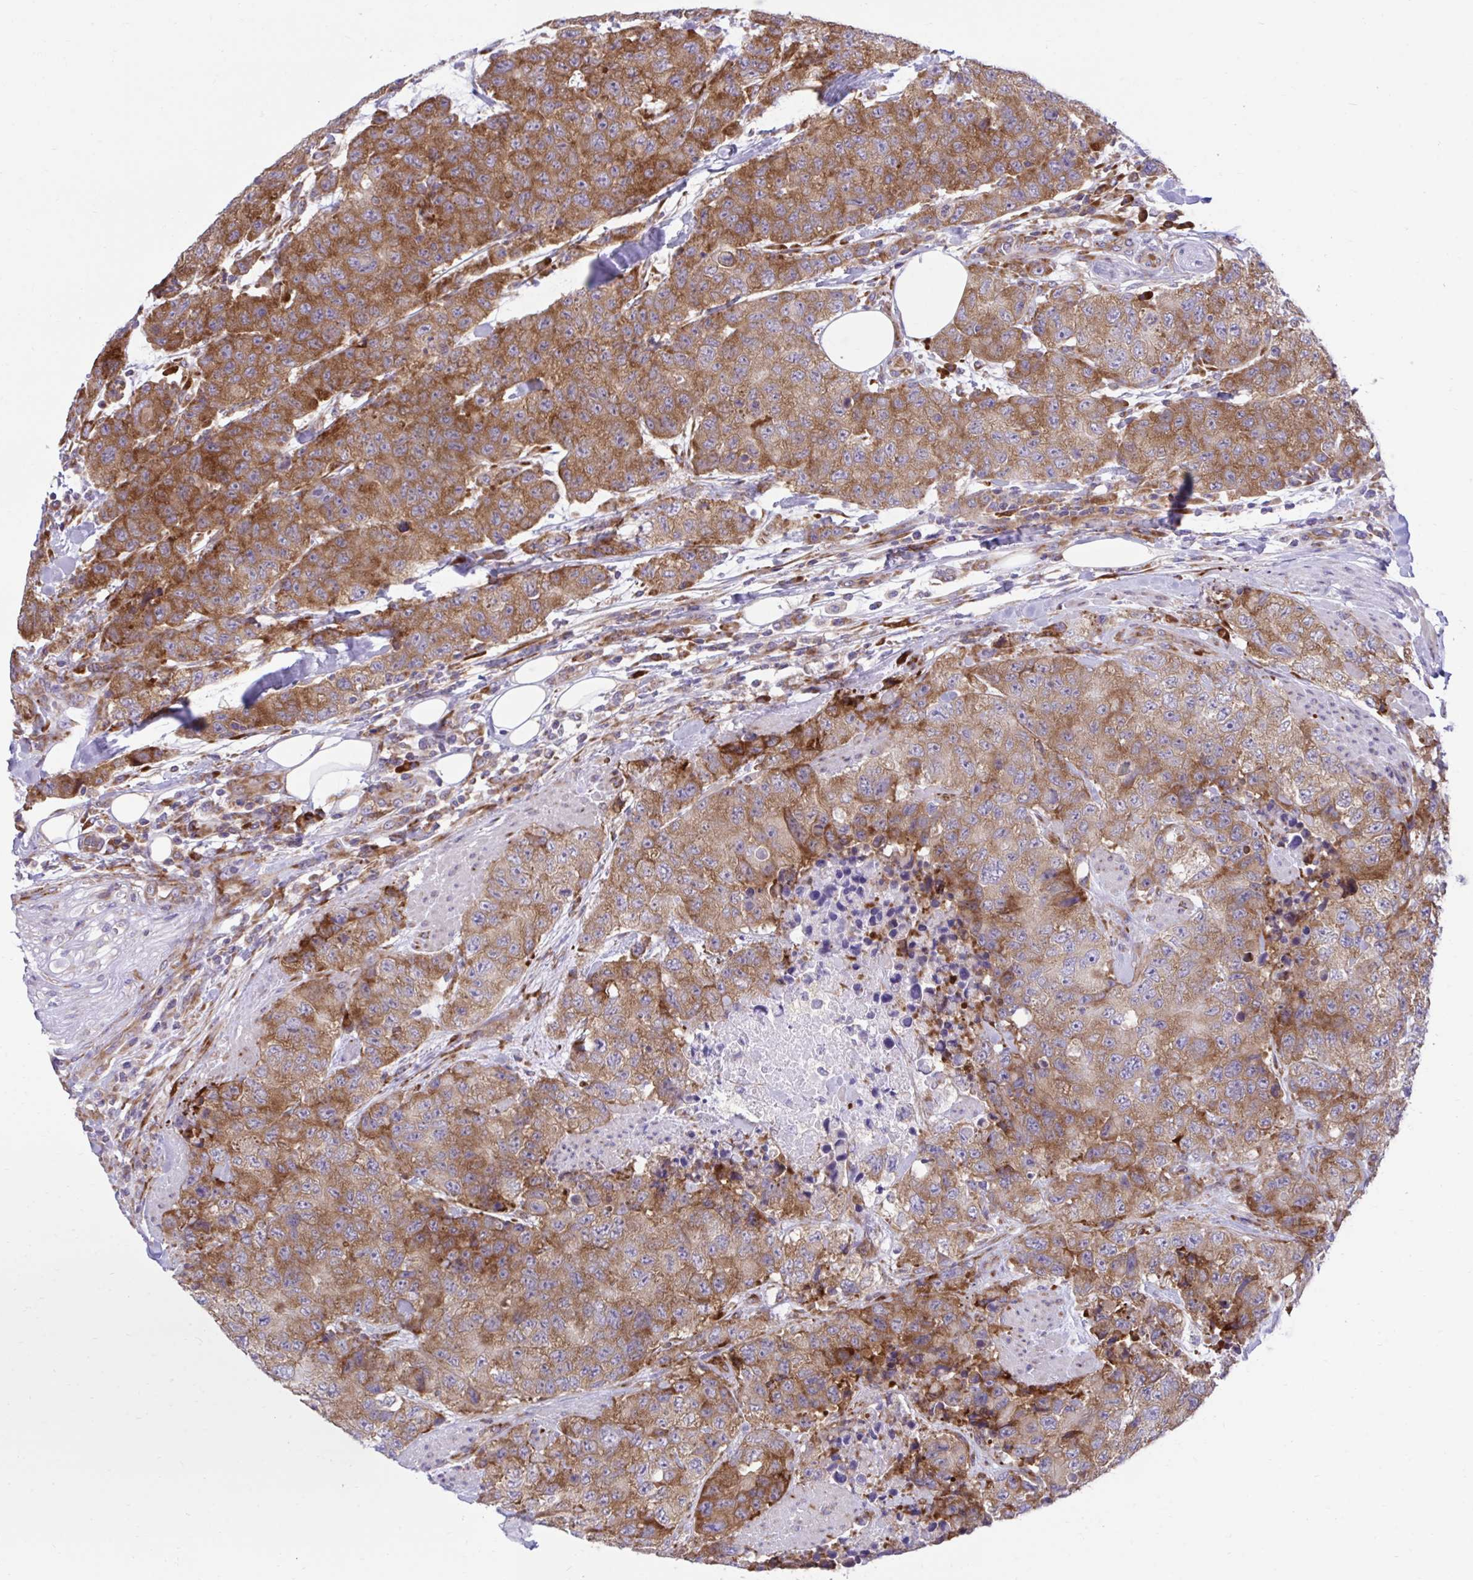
{"staining": {"intensity": "moderate", "quantity": ">75%", "location": "cytoplasmic/membranous"}, "tissue": "urothelial cancer", "cell_type": "Tumor cells", "image_type": "cancer", "snomed": [{"axis": "morphology", "description": "Urothelial carcinoma, High grade"}, {"axis": "topography", "description": "Urinary bladder"}], "caption": "Immunohistochemistry (IHC) micrograph of human urothelial cancer stained for a protein (brown), which displays medium levels of moderate cytoplasmic/membranous positivity in about >75% of tumor cells.", "gene": "RPS15", "patient": {"sex": "female", "age": 78}}